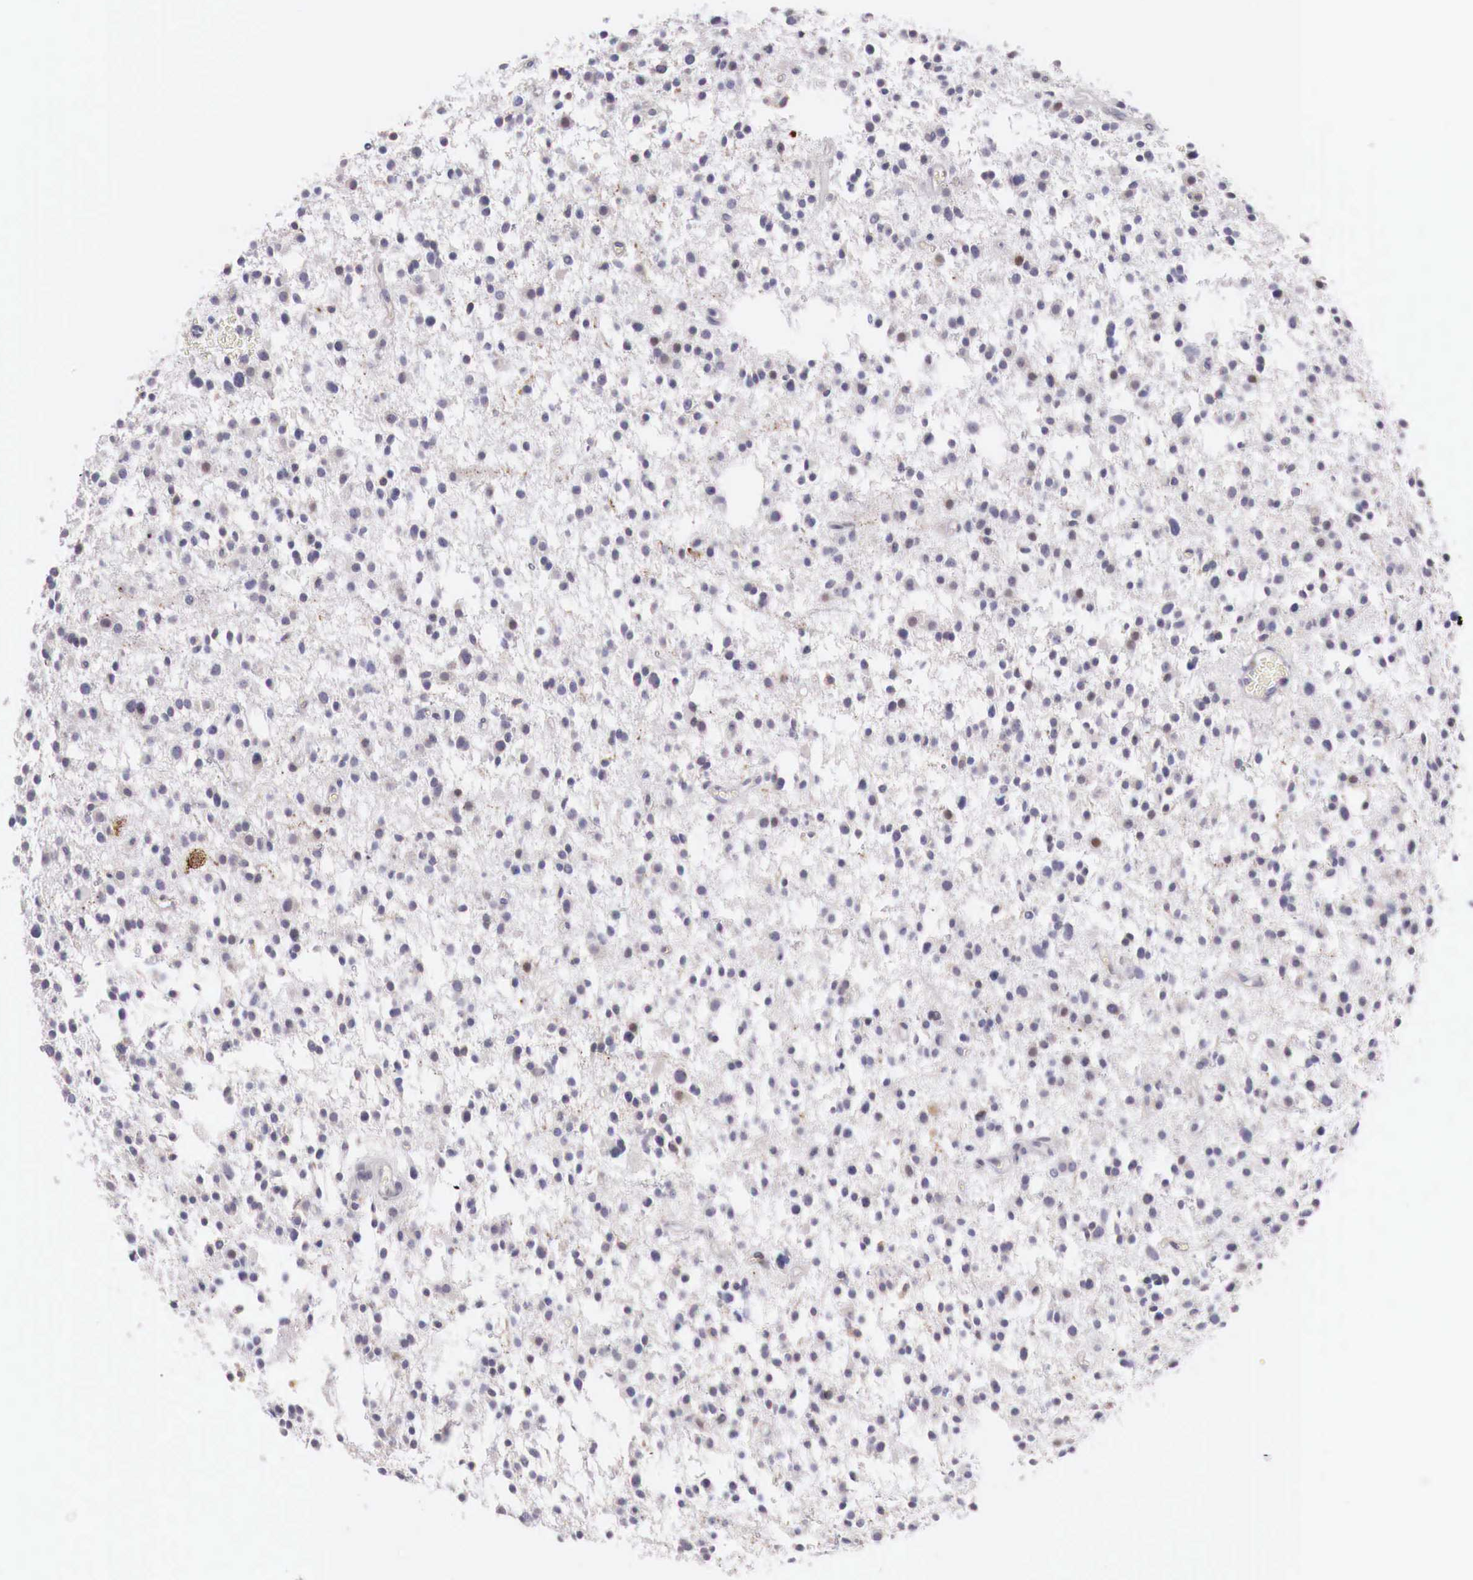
{"staining": {"intensity": "negative", "quantity": "none", "location": "none"}, "tissue": "glioma", "cell_type": "Tumor cells", "image_type": "cancer", "snomed": [{"axis": "morphology", "description": "Glioma, malignant, Low grade"}, {"axis": "topography", "description": "Brain"}], "caption": "The photomicrograph reveals no significant staining in tumor cells of malignant low-grade glioma. (Immunohistochemistry, brightfield microscopy, high magnification).", "gene": "CLCN5", "patient": {"sex": "female", "age": 36}}